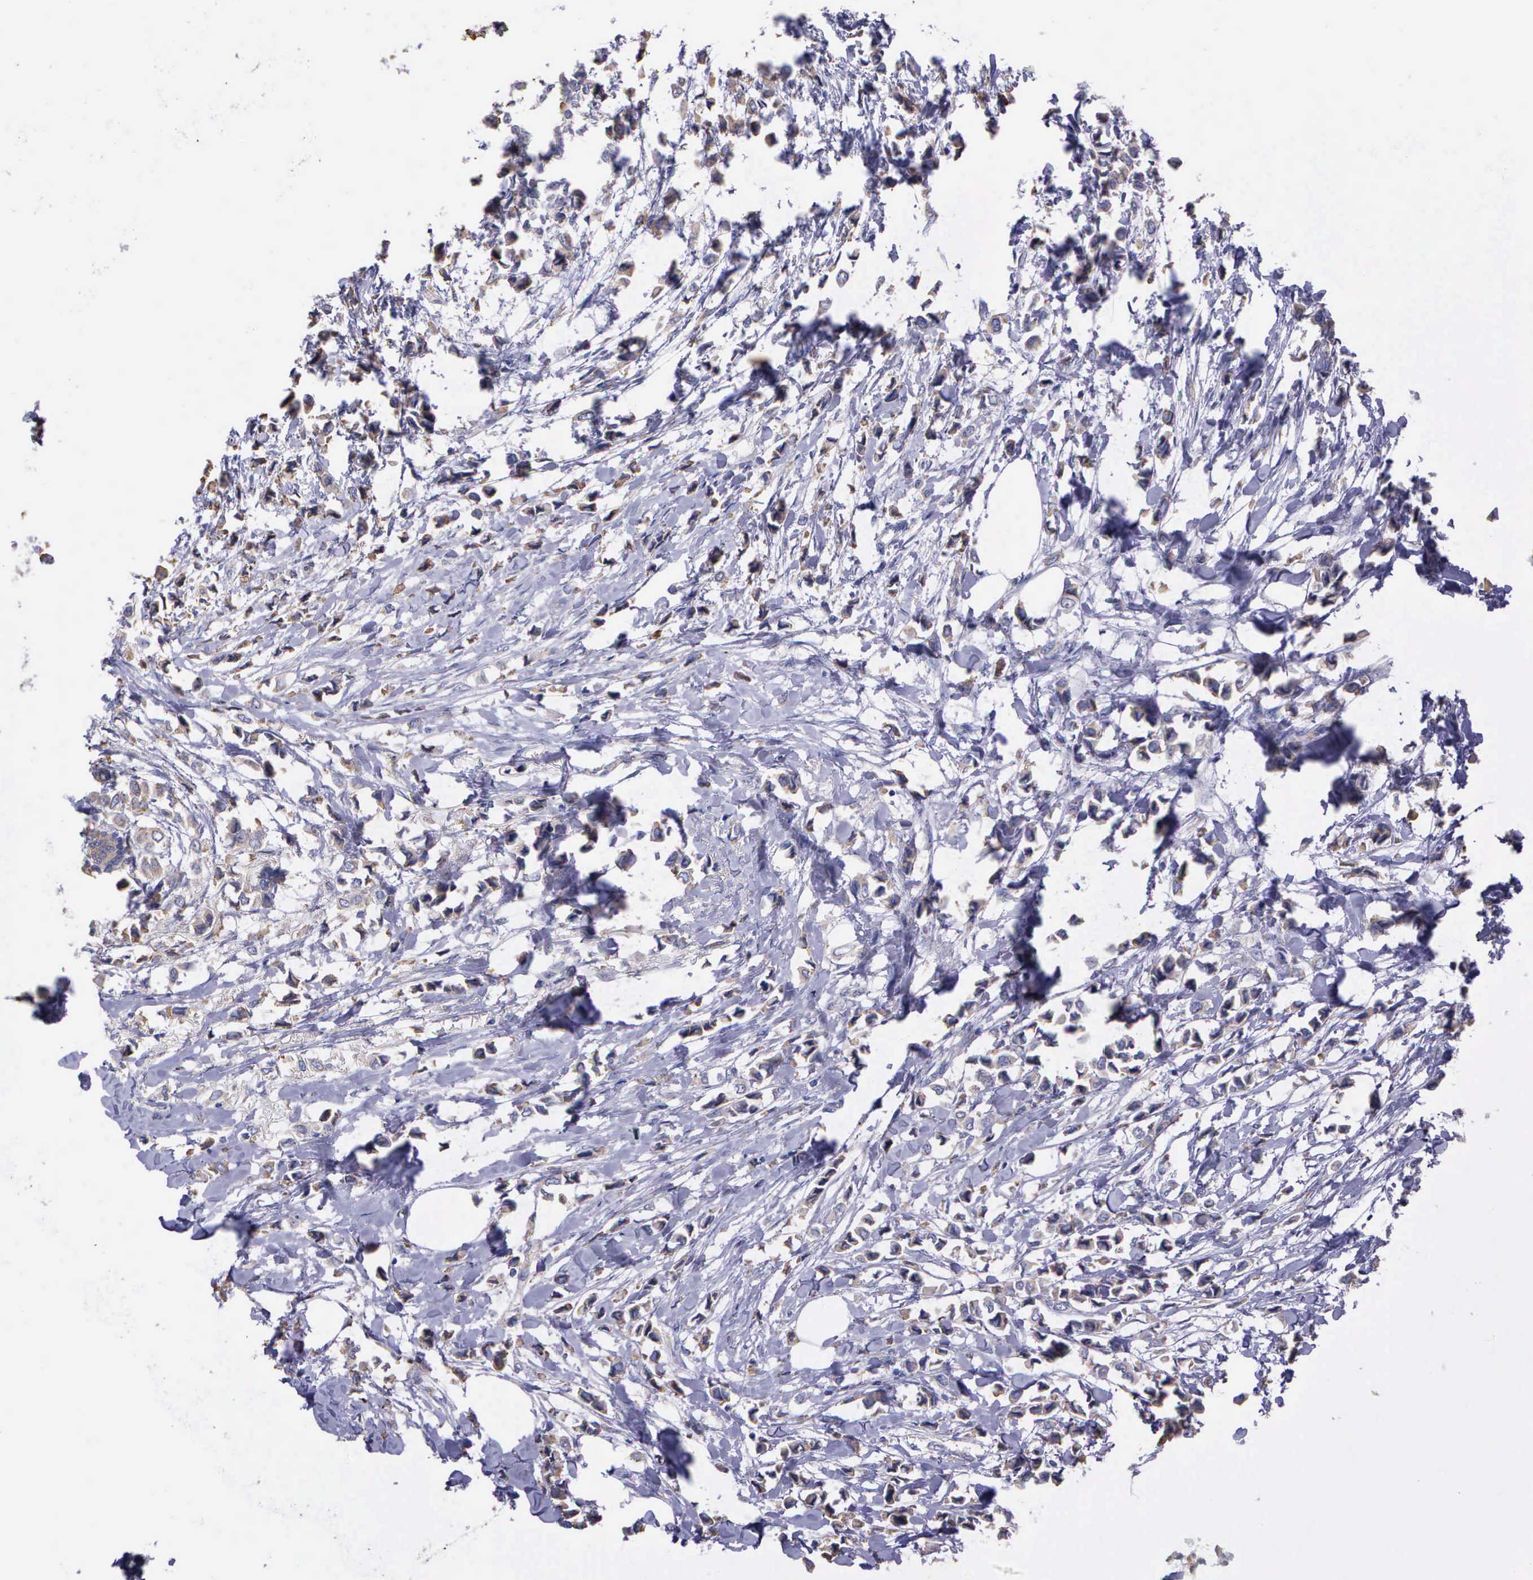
{"staining": {"intensity": "weak", "quantity": ">75%", "location": "cytoplasmic/membranous"}, "tissue": "breast cancer", "cell_type": "Tumor cells", "image_type": "cancer", "snomed": [{"axis": "morphology", "description": "Lobular carcinoma"}, {"axis": "topography", "description": "Breast"}], "caption": "Breast lobular carcinoma stained with DAB immunohistochemistry (IHC) demonstrates low levels of weak cytoplasmic/membranous staining in about >75% of tumor cells. The protein of interest is shown in brown color, while the nuclei are stained blue.", "gene": "ZC3H12B", "patient": {"sex": "female", "age": 51}}